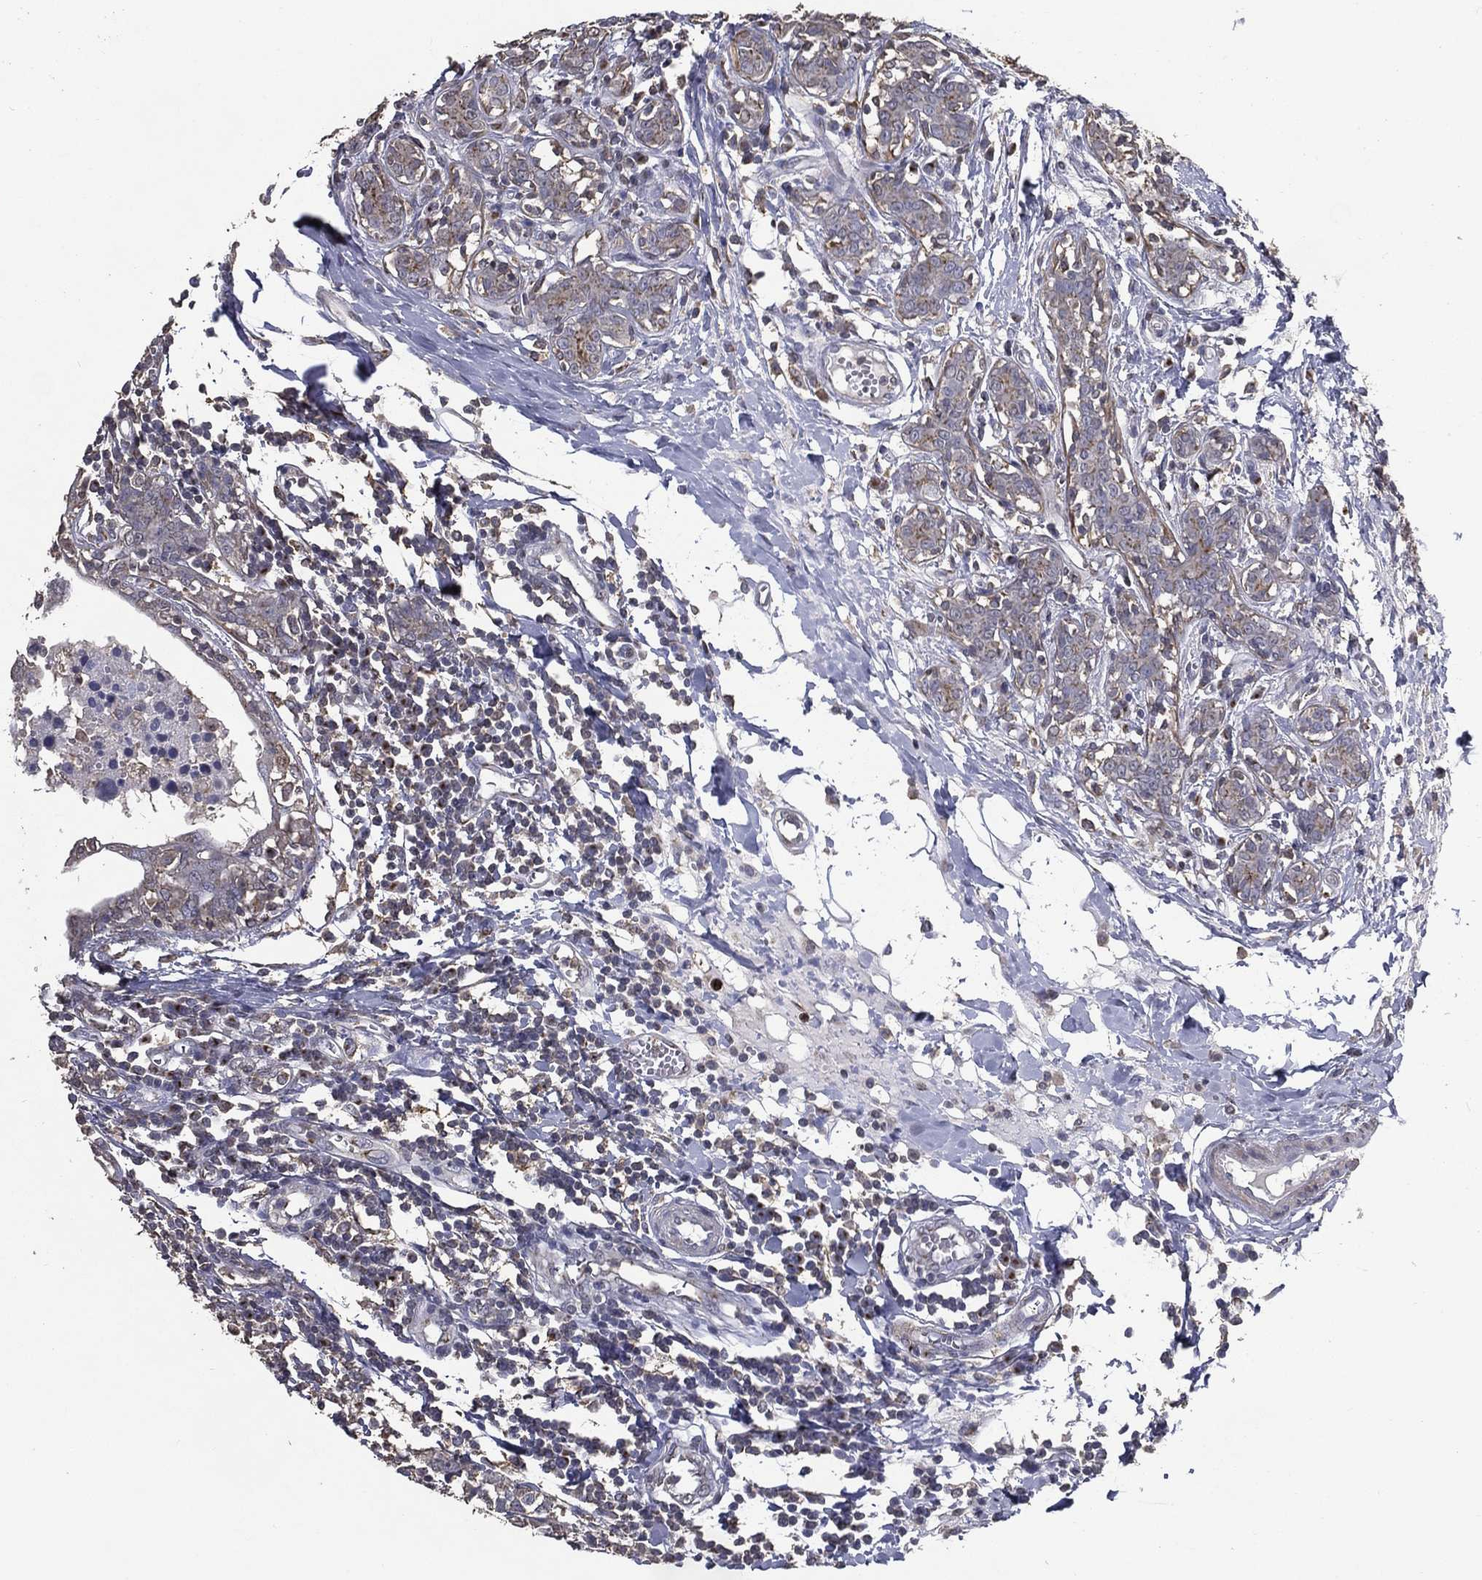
{"staining": {"intensity": "weak", "quantity": "<25%", "location": "cytoplasmic/membranous"}, "tissue": "breast cancer", "cell_type": "Tumor cells", "image_type": "cancer", "snomed": [{"axis": "morphology", "description": "Duct carcinoma"}, {"axis": "topography", "description": "Breast"}], "caption": "Tumor cells show no significant positivity in breast cancer.", "gene": "GPR183", "patient": {"sex": "female", "age": 30}}